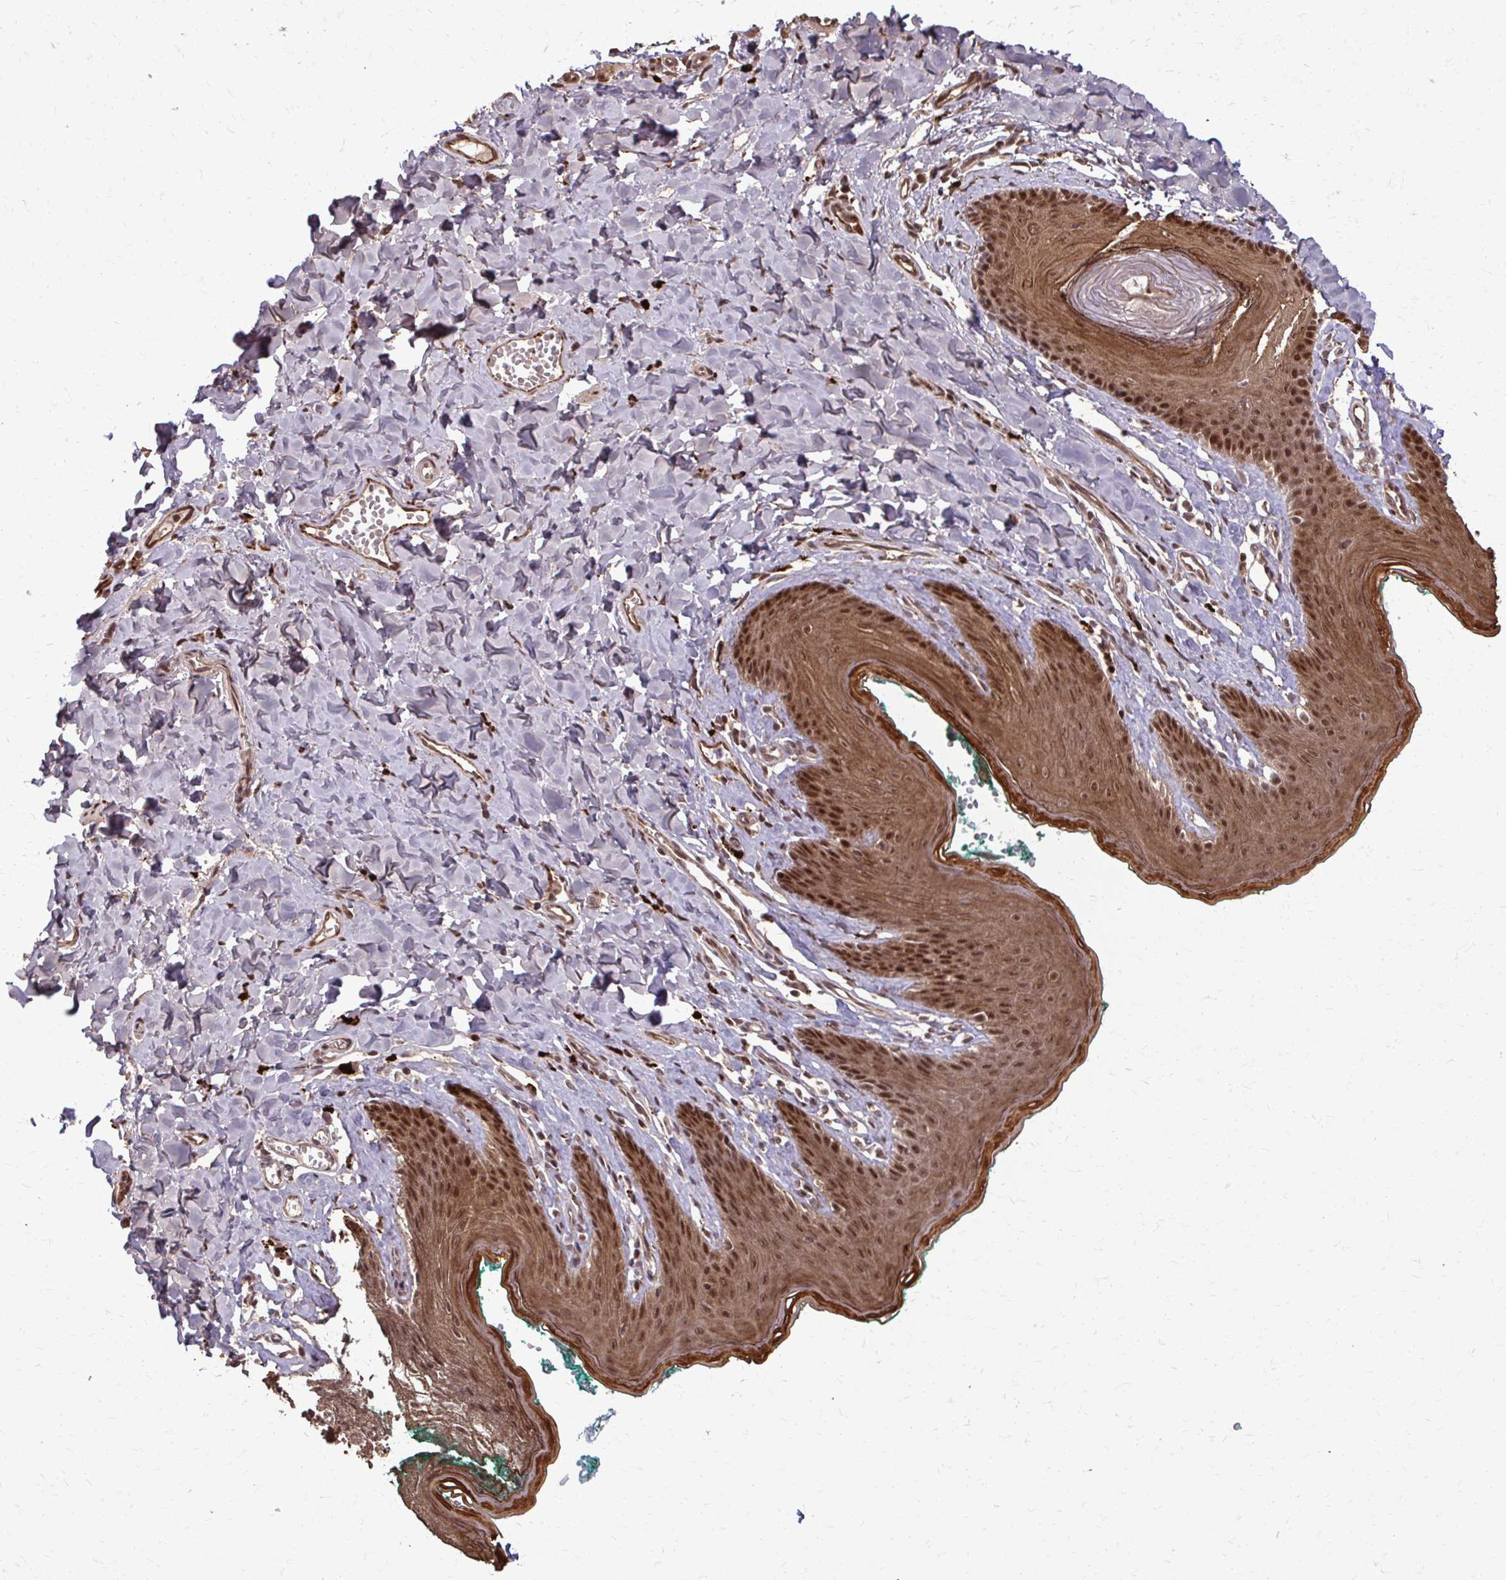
{"staining": {"intensity": "strong", "quantity": ">75%", "location": "cytoplasmic/membranous,nuclear"}, "tissue": "skin", "cell_type": "Epidermal cells", "image_type": "normal", "snomed": [{"axis": "morphology", "description": "Normal tissue, NOS"}, {"axis": "topography", "description": "Vulva"}, {"axis": "topography", "description": "Peripheral nerve tissue"}], "caption": "Immunohistochemical staining of normal human skin exhibits strong cytoplasmic/membranous,nuclear protein staining in about >75% of epidermal cells. (brown staining indicates protein expression, while blue staining denotes nuclei).", "gene": "SS18", "patient": {"sex": "female", "age": 66}}